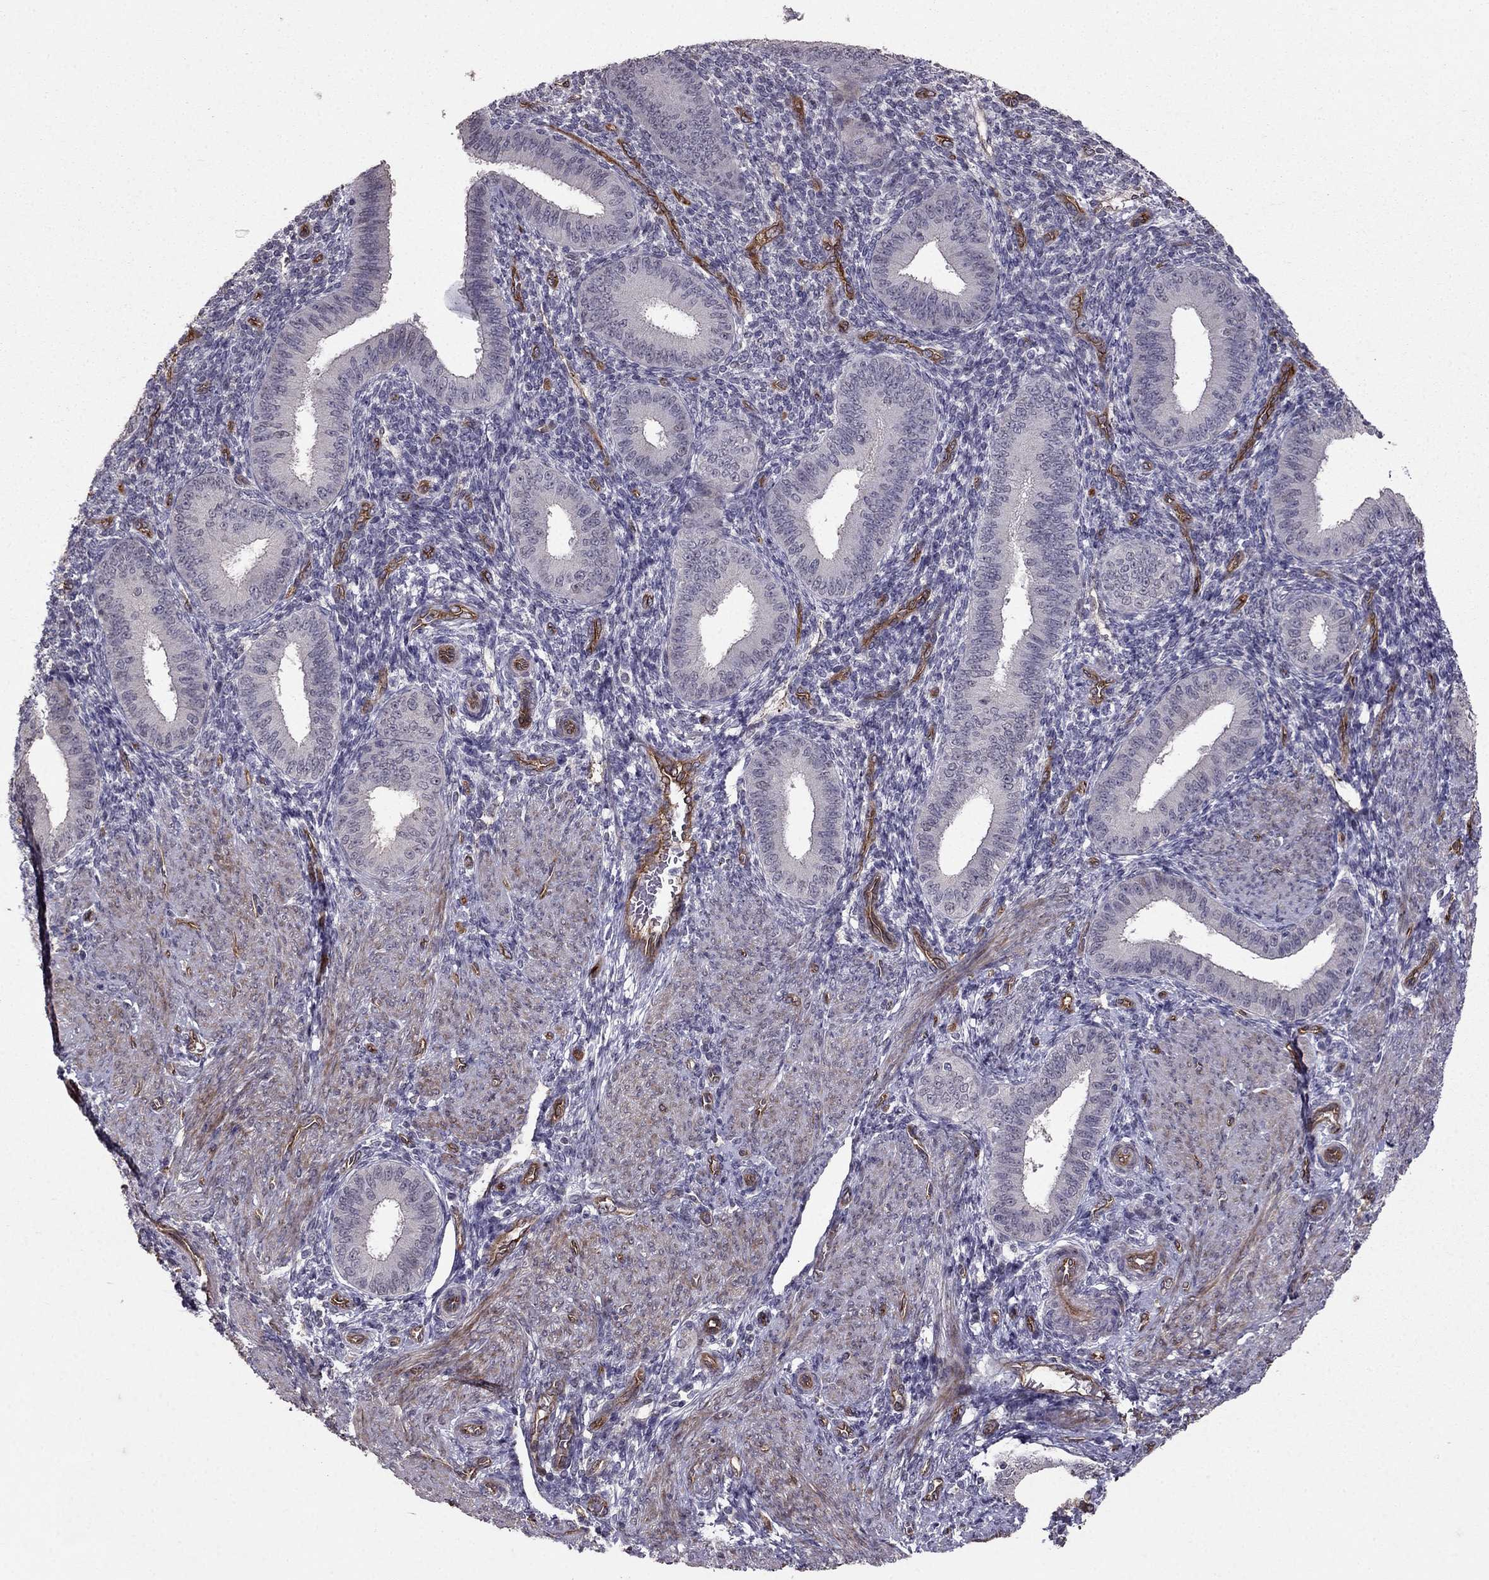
{"staining": {"intensity": "negative", "quantity": "none", "location": "none"}, "tissue": "endometrium", "cell_type": "Cells in endometrial stroma", "image_type": "normal", "snomed": [{"axis": "morphology", "description": "Normal tissue, NOS"}, {"axis": "topography", "description": "Endometrium"}], "caption": "Endometrium stained for a protein using immunohistochemistry (IHC) demonstrates no expression cells in endometrial stroma.", "gene": "RASIP1", "patient": {"sex": "female", "age": 39}}